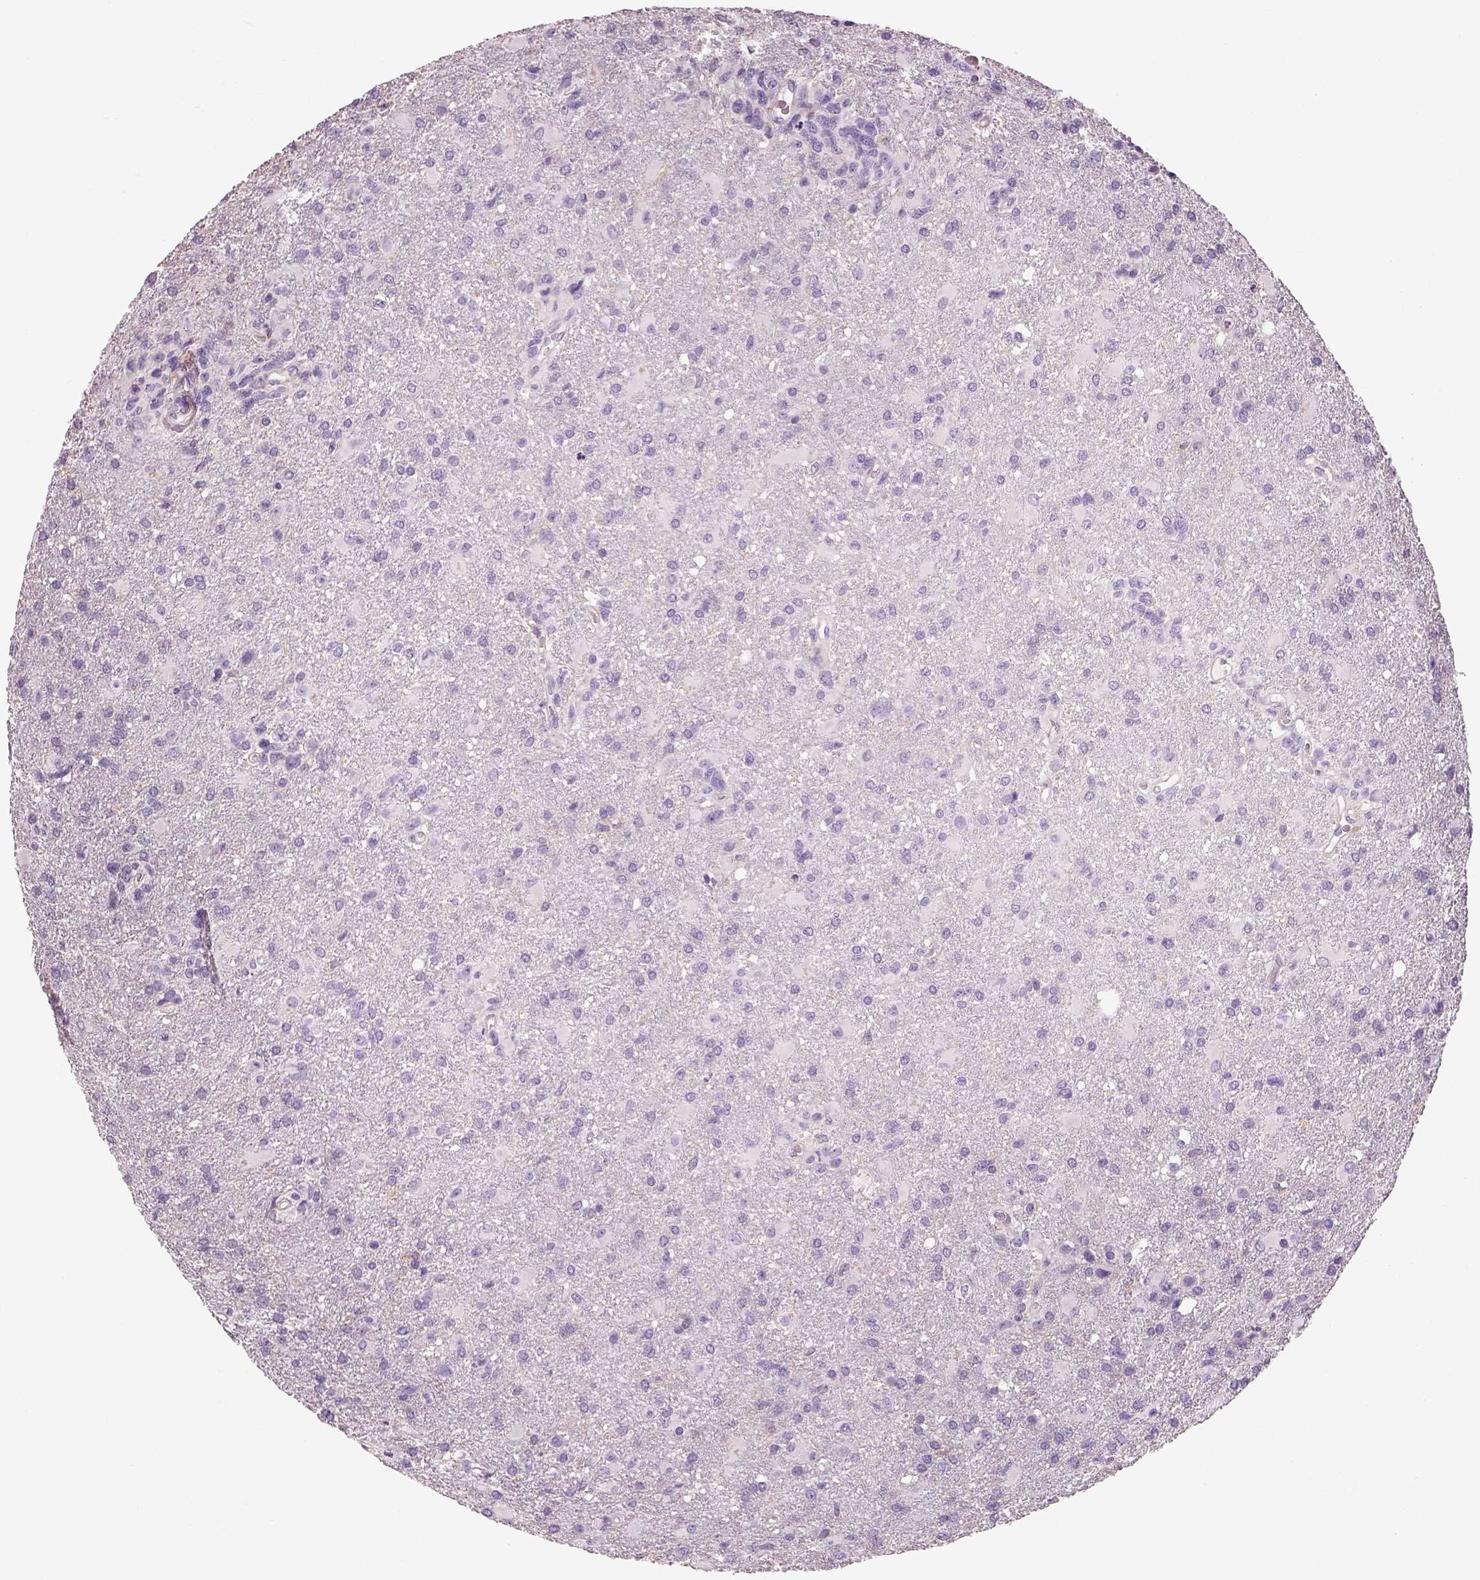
{"staining": {"intensity": "negative", "quantity": "none", "location": "none"}, "tissue": "glioma", "cell_type": "Tumor cells", "image_type": "cancer", "snomed": [{"axis": "morphology", "description": "Glioma, malignant, High grade"}, {"axis": "topography", "description": "Brain"}], "caption": "An IHC micrograph of malignant high-grade glioma is shown. There is no staining in tumor cells of malignant high-grade glioma.", "gene": "OTUD6A", "patient": {"sex": "male", "age": 68}}